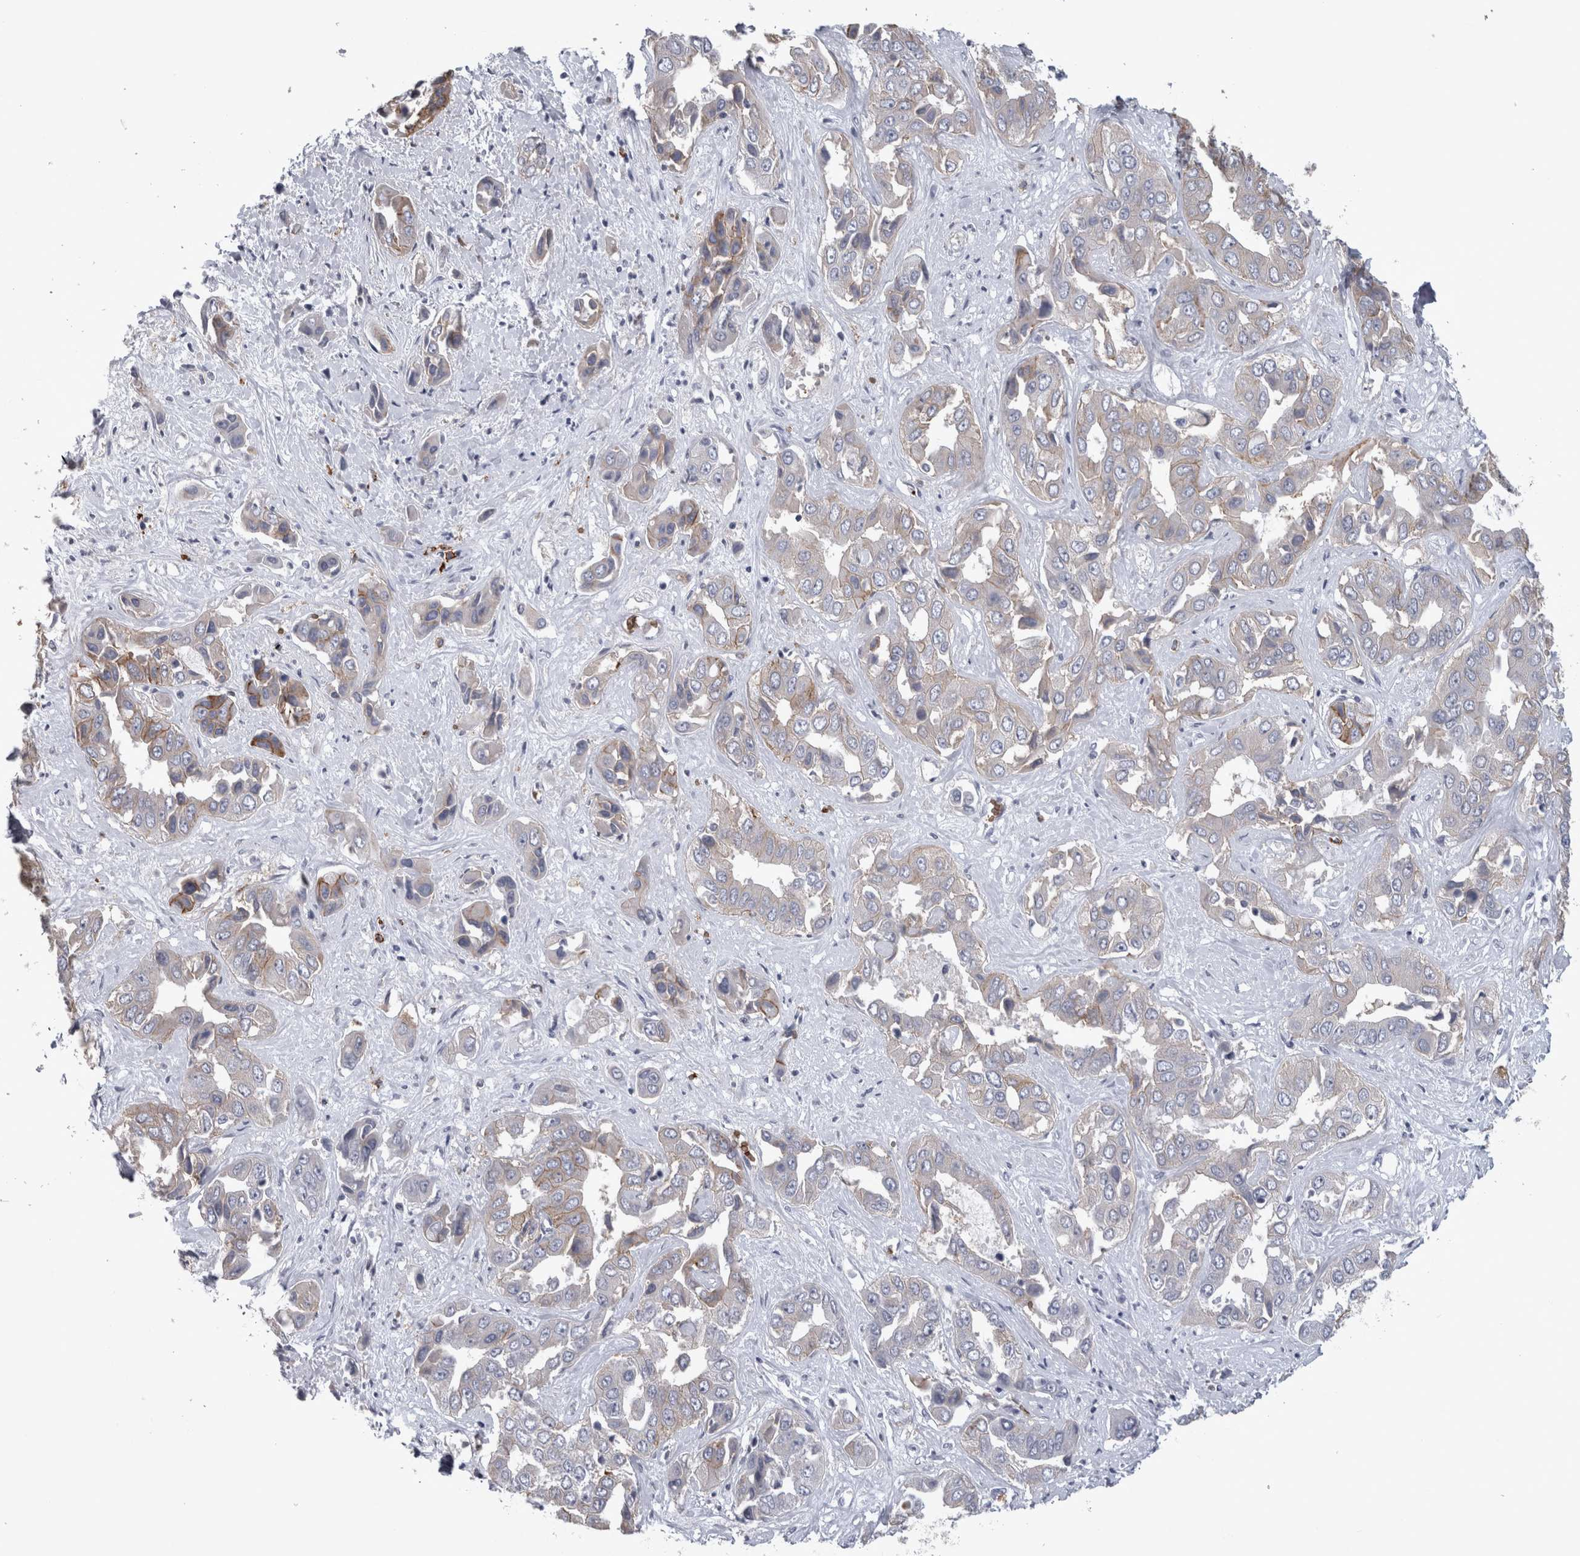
{"staining": {"intensity": "moderate", "quantity": "<25%", "location": "cytoplasmic/membranous"}, "tissue": "liver cancer", "cell_type": "Tumor cells", "image_type": "cancer", "snomed": [{"axis": "morphology", "description": "Cholangiocarcinoma"}, {"axis": "topography", "description": "Liver"}], "caption": "This image displays IHC staining of liver cancer, with low moderate cytoplasmic/membranous positivity in about <25% of tumor cells.", "gene": "PEBP4", "patient": {"sex": "female", "age": 52}}